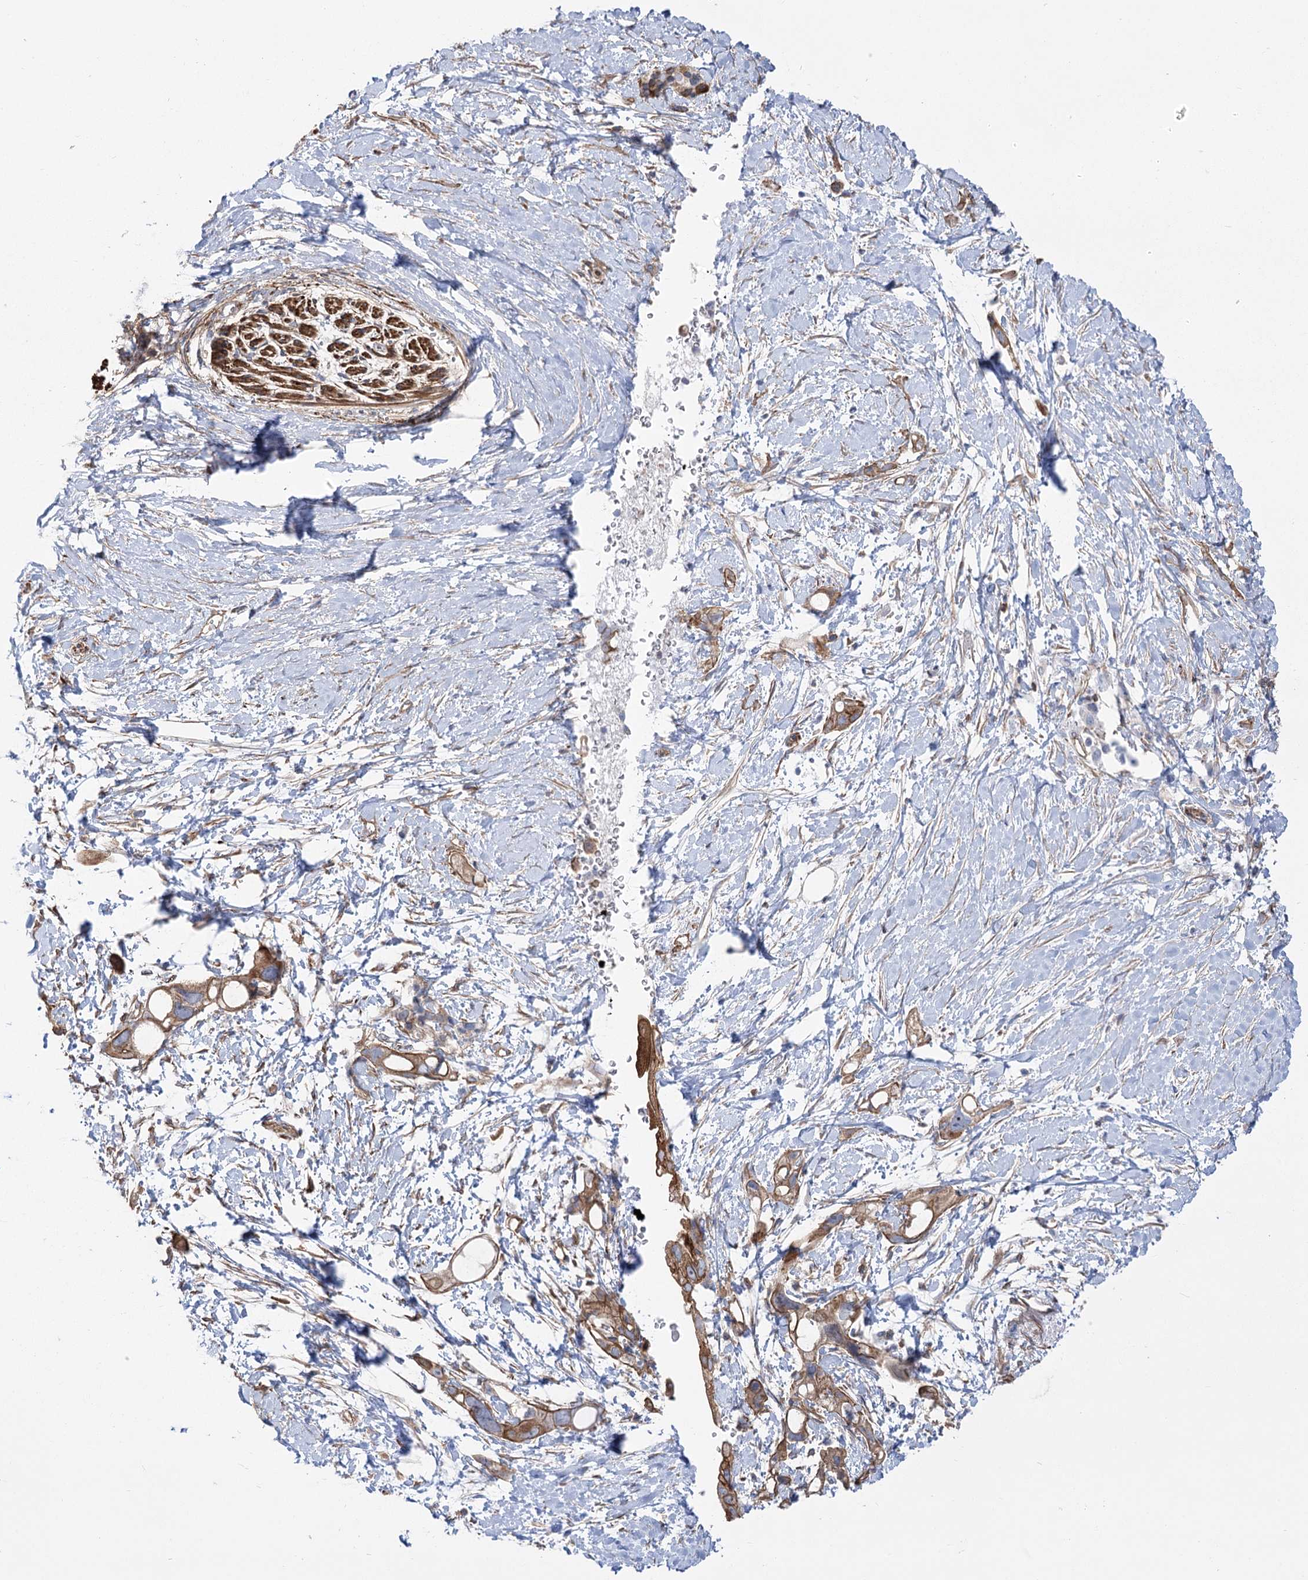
{"staining": {"intensity": "moderate", "quantity": ">75%", "location": "cytoplasmic/membranous"}, "tissue": "pancreatic cancer", "cell_type": "Tumor cells", "image_type": "cancer", "snomed": [{"axis": "morphology", "description": "Adenocarcinoma, NOS"}, {"axis": "topography", "description": "Pancreas"}], "caption": "Immunohistochemical staining of human pancreatic adenocarcinoma exhibits medium levels of moderate cytoplasmic/membranous expression in approximately >75% of tumor cells. Nuclei are stained in blue.", "gene": "PLEKHA5", "patient": {"sex": "female", "age": 56}}